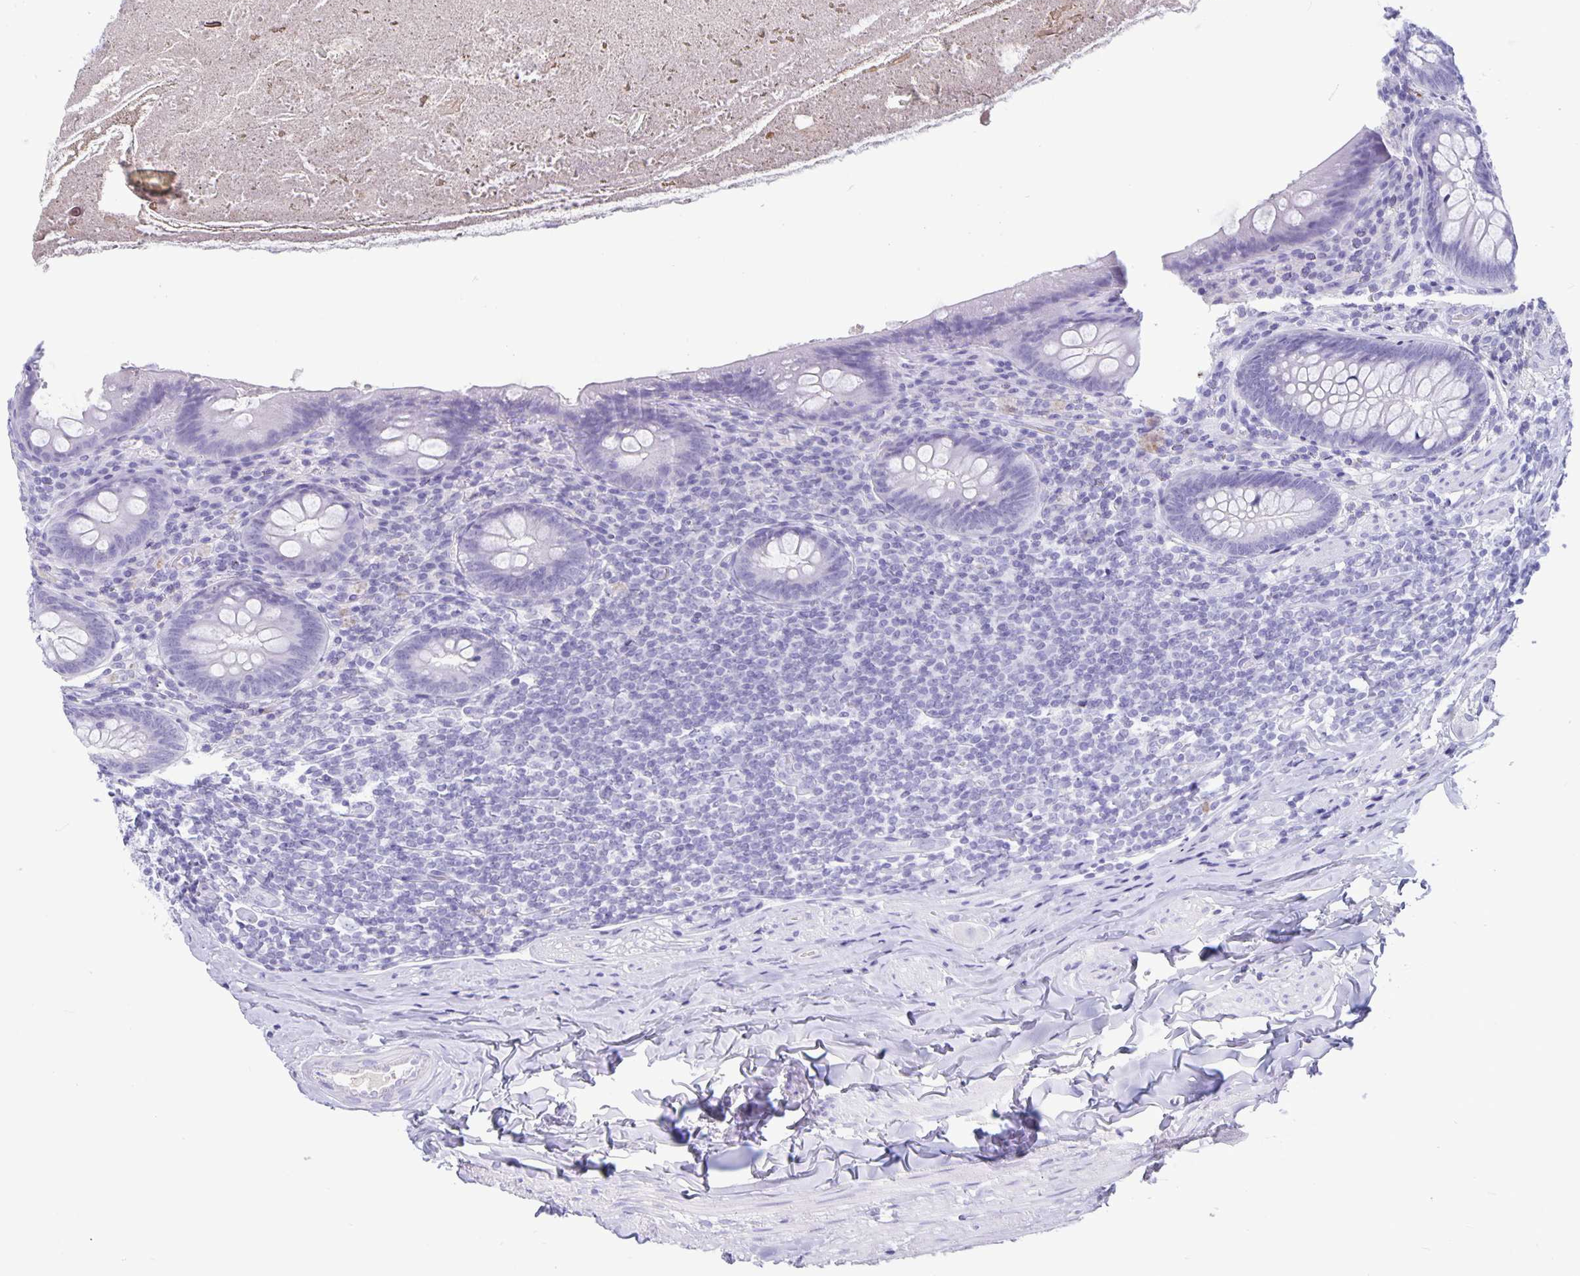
{"staining": {"intensity": "negative", "quantity": "none", "location": "none"}, "tissue": "appendix", "cell_type": "Glandular cells", "image_type": "normal", "snomed": [{"axis": "morphology", "description": "Normal tissue, NOS"}, {"axis": "topography", "description": "Appendix"}], "caption": "Histopathology image shows no protein positivity in glandular cells of unremarkable appendix.", "gene": "BPIFA3", "patient": {"sex": "male", "age": 47}}